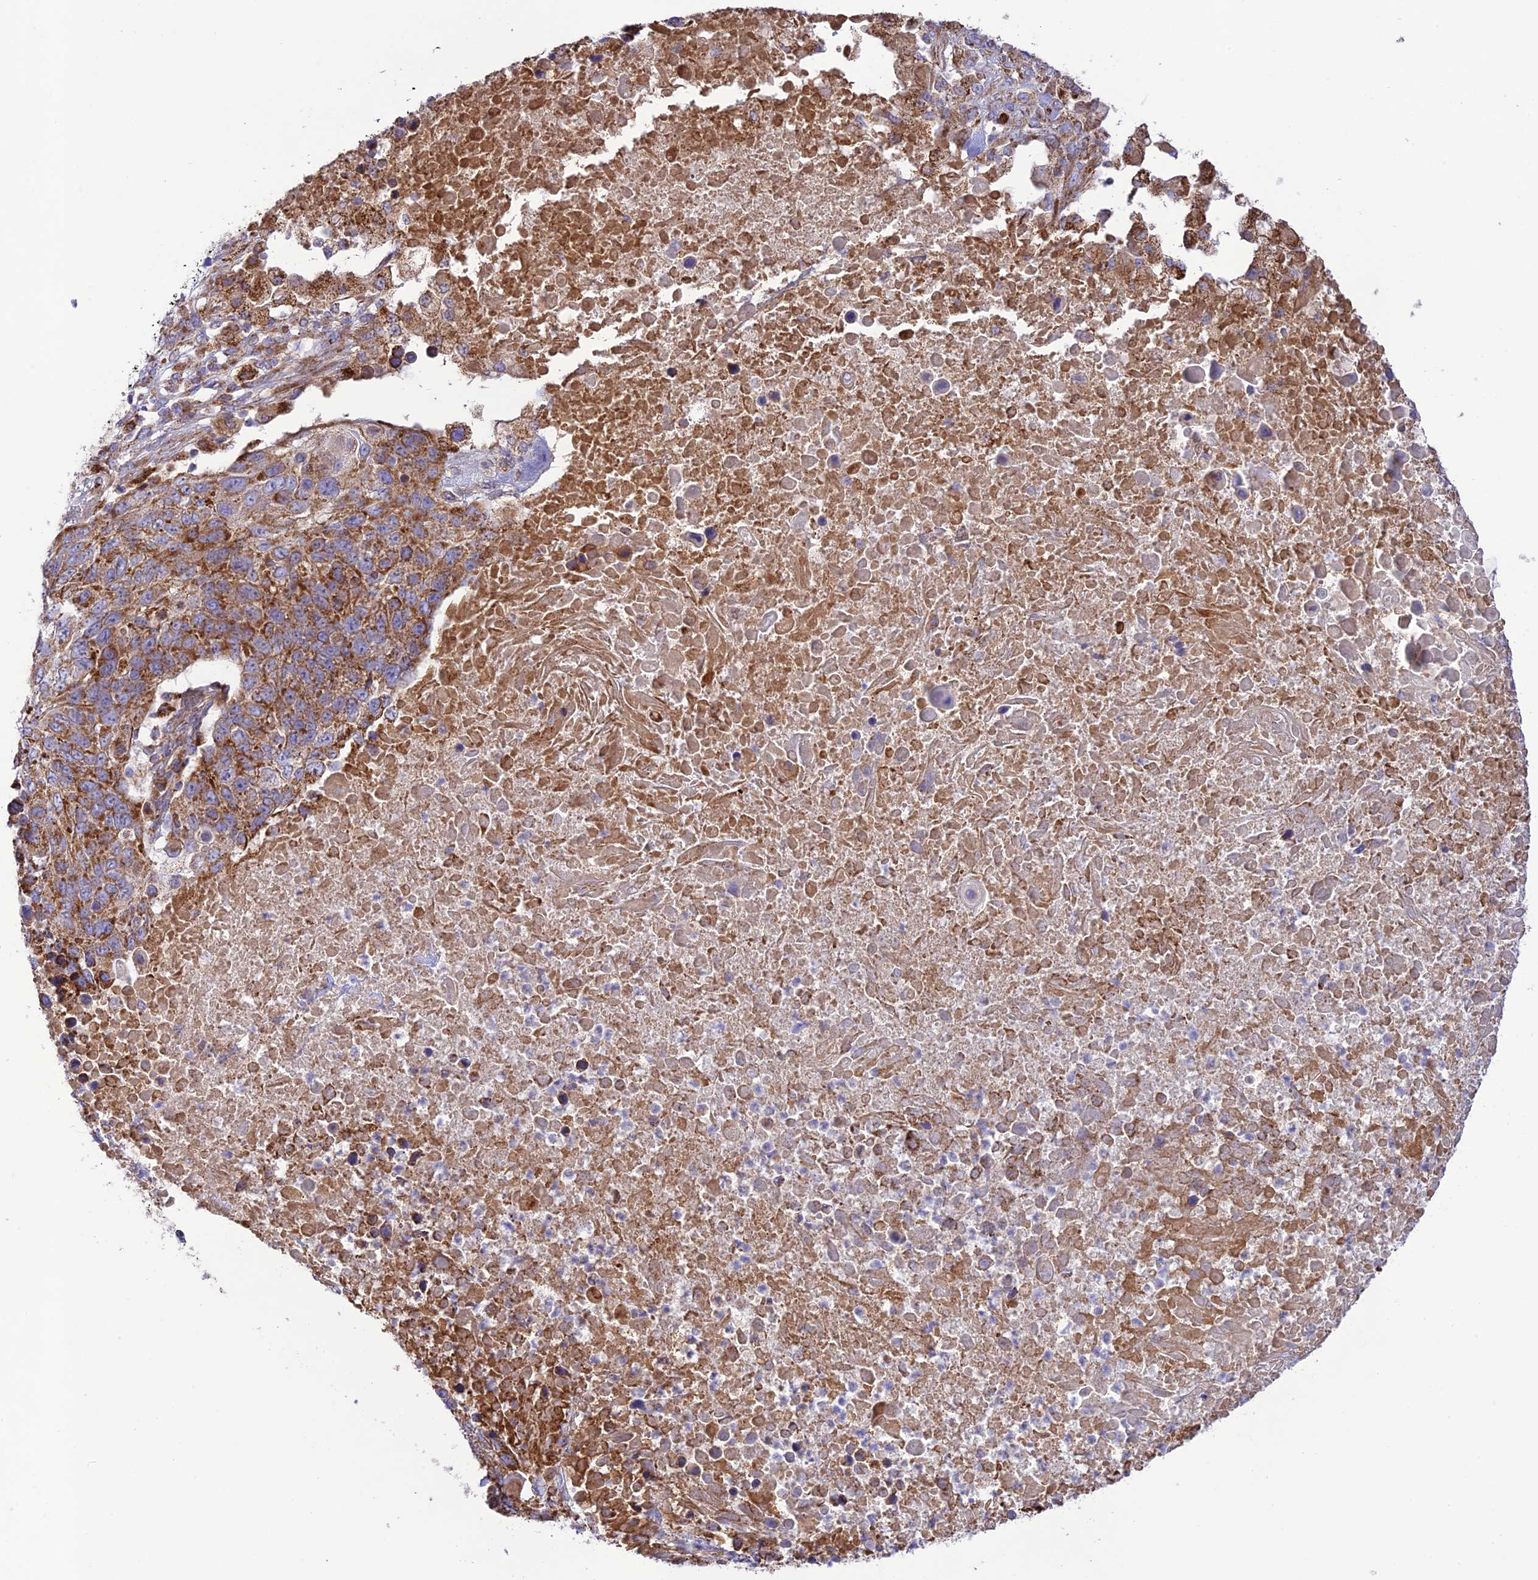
{"staining": {"intensity": "moderate", "quantity": ">75%", "location": "cytoplasmic/membranous"}, "tissue": "lung cancer", "cell_type": "Tumor cells", "image_type": "cancer", "snomed": [{"axis": "morphology", "description": "Normal tissue, NOS"}, {"axis": "morphology", "description": "Squamous cell carcinoma, NOS"}, {"axis": "topography", "description": "Lymph node"}, {"axis": "topography", "description": "Lung"}], "caption": "Immunohistochemistry photomicrograph of human lung squamous cell carcinoma stained for a protein (brown), which reveals medium levels of moderate cytoplasmic/membranous staining in about >75% of tumor cells.", "gene": "UAP1L1", "patient": {"sex": "male", "age": 66}}